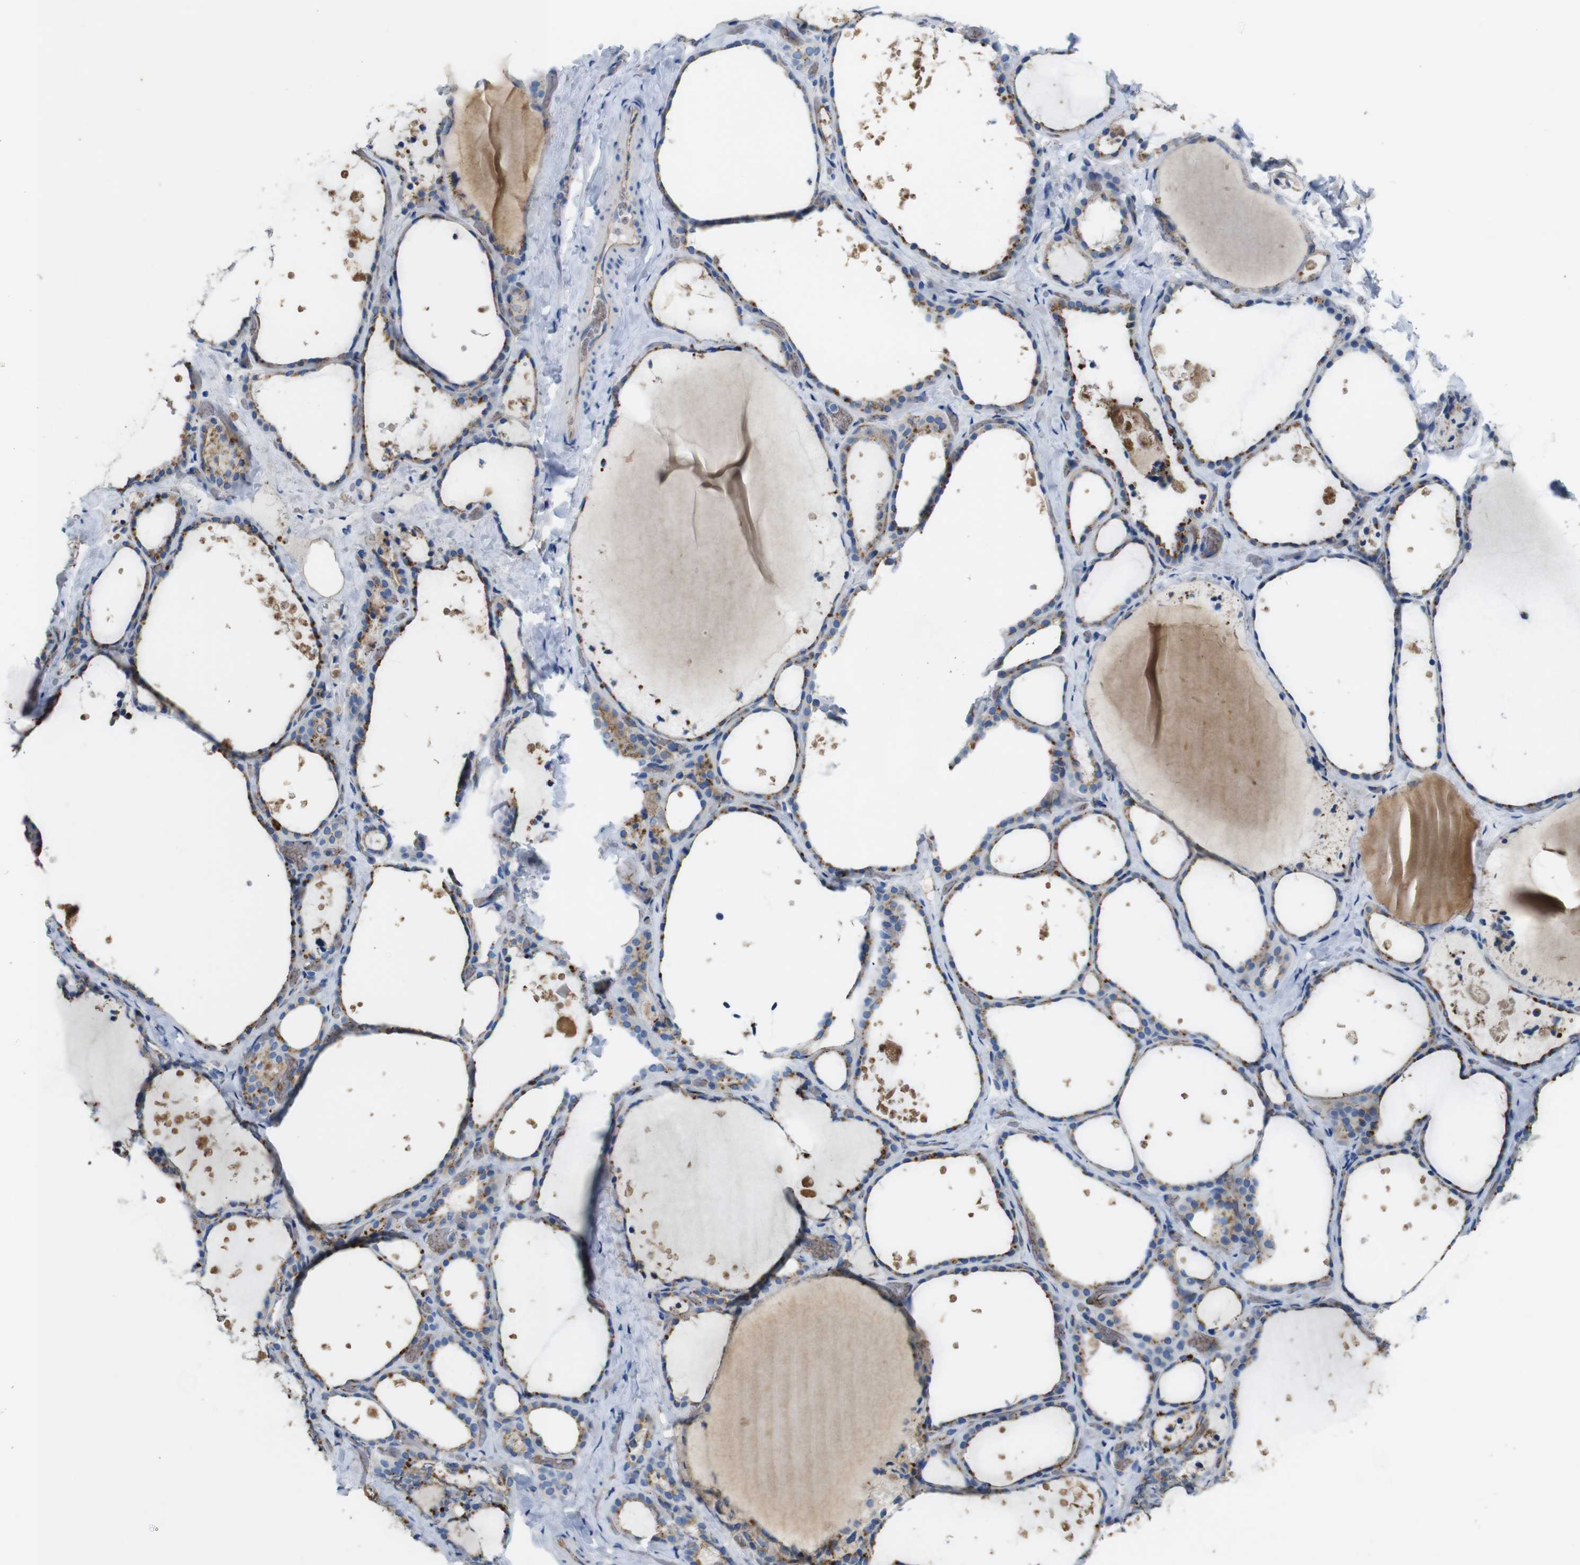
{"staining": {"intensity": "weak", "quantity": ">75%", "location": "cytoplasmic/membranous"}, "tissue": "thyroid gland", "cell_type": "Glandular cells", "image_type": "normal", "snomed": [{"axis": "morphology", "description": "Normal tissue, NOS"}, {"axis": "topography", "description": "Thyroid gland"}], "caption": "Unremarkable thyroid gland exhibits weak cytoplasmic/membranous positivity in about >75% of glandular cells, visualized by immunohistochemistry. (DAB (3,3'-diaminobenzidine) IHC, brown staining for protein, blue staining for nuclei).", "gene": "NHLRC3", "patient": {"sex": "female", "age": 44}}